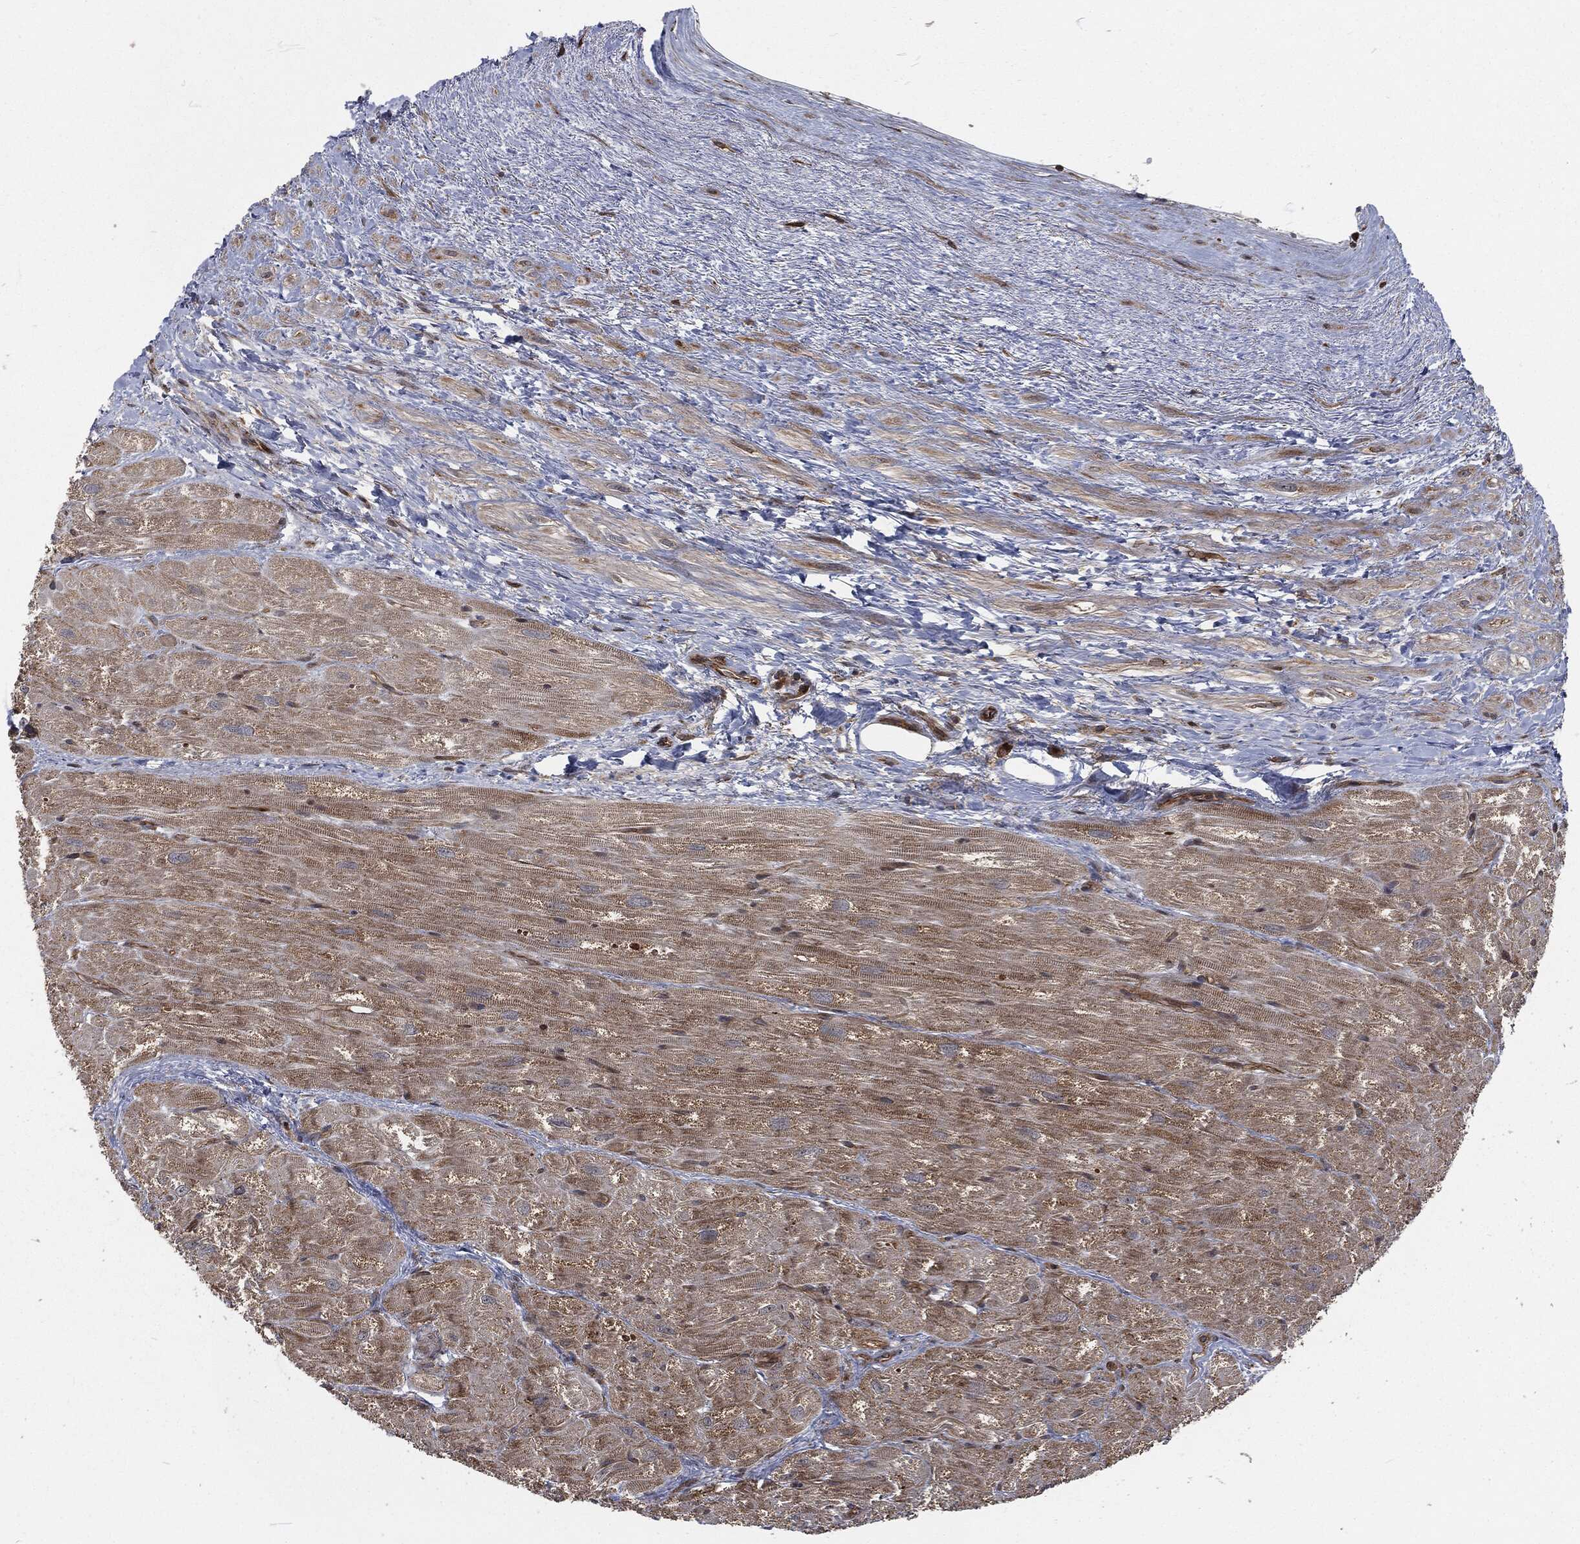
{"staining": {"intensity": "strong", "quantity": "25%-75%", "location": "cytoplasmic/membranous"}, "tissue": "heart muscle", "cell_type": "Cardiomyocytes", "image_type": "normal", "snomed": [{"axis": "morphology", "description": "Normal tissue, NOS"}, {"axis": "topography", "description": "Heart"}], "caption": "An IHC photomicrograph of normal tissue is shown. Protein staining in brown highlights strong cytoplasmic/membranous positivity in heart muscle within cardiomyocytes.", "gene": "RFTN1", "patient": {"sex": "male", "age": 62}}